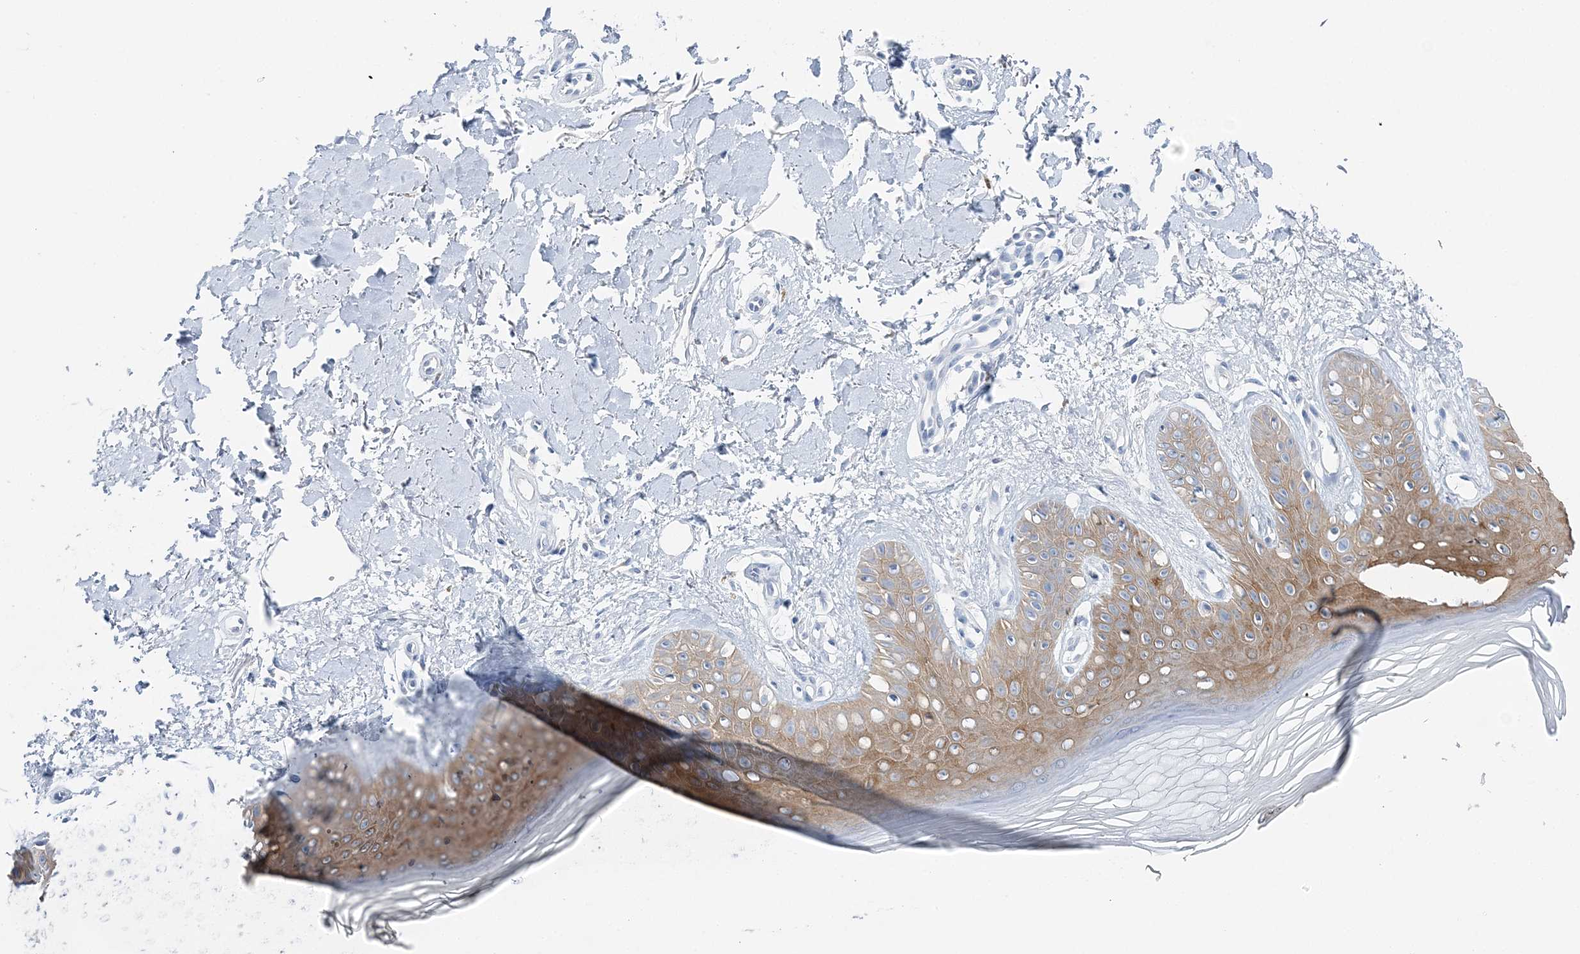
{"staining": {"intensity": "negative", "quantity": "none", "location": "none"}, "tissue": "skin", "cell_type": "Fibroblasts", "image_type": "normal", "snomed": [{"axis": "morphology", "description": "Normal tissue, NOS"}, {"axis": "topography", "description": "Skin"}], "caption": "There is no significant expression in fibroblasts of skin. (DAB (3,3'-diaminobenzidine) IHC, high magnification).", "gene": "SLC5A6", "patient": {"sex": "female", "age": 64}}